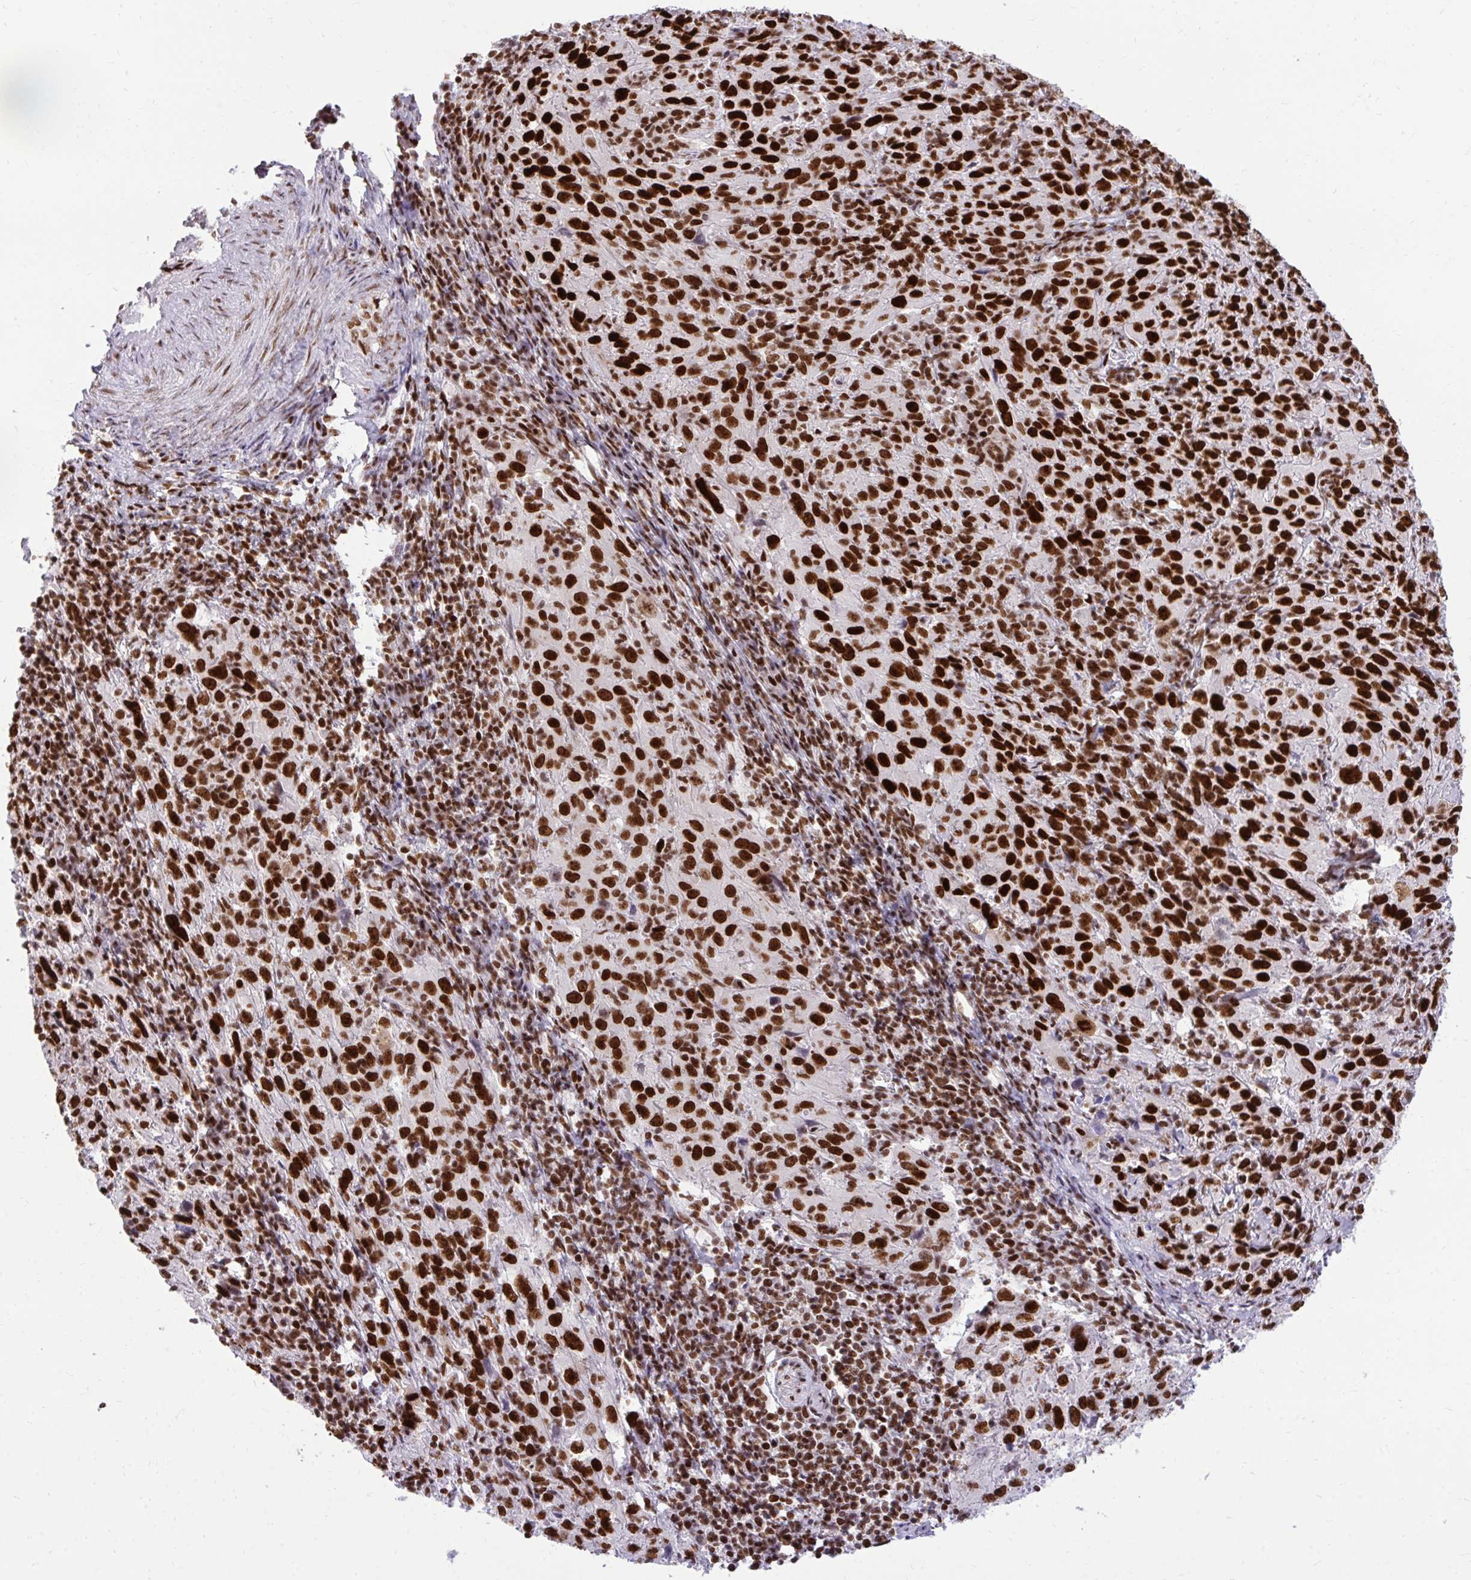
{"staining": {"intensity": "strong", "quantity": ">75%", "location": "nuclear"}, "tissue": "cervical cancer", "cell_type": "Tumor cells", "image_type": "cancer", "snomed": [{"axis": "morphology", "description": "Squamous cell carcinoma, NOS"}, {"axis": "topography", "description": "Cervix"}], "caption": "About >75% of tumor cells in human squamous cell carcinoma (cervical) show strong nuclear protein expression as visualized by brown immunohistochemical staining.", "gene": "CDYL", "patient": {"sex": "female", "age": 51}}